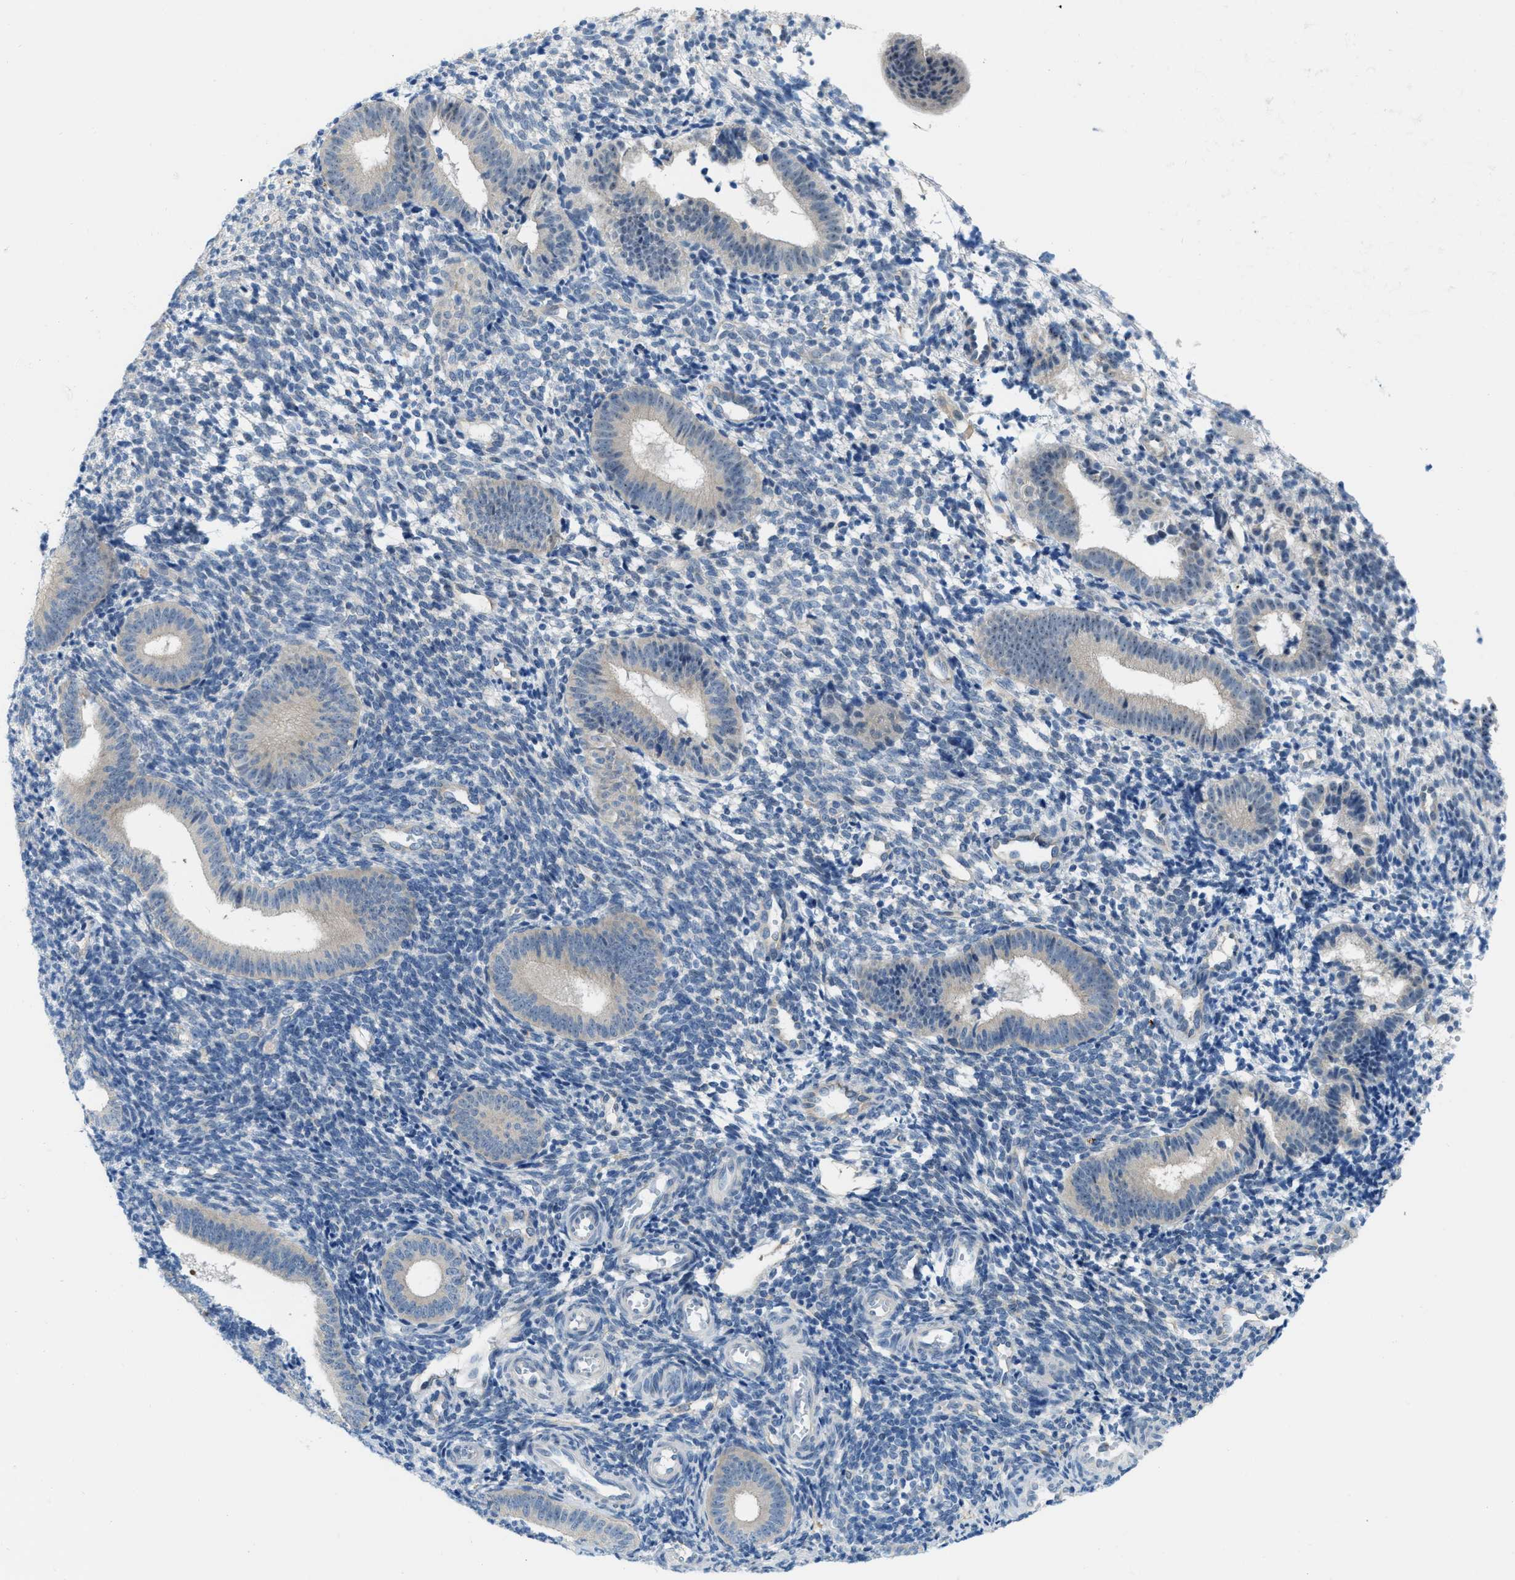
{"staining": {"intensity": "negative", "quantity": "none", "location": "none"}, "tissue": "endometrium", "cell_type": "Cells in endometrial stroma", "image_type": "normal", "snomed": [{"axis": "morphology", "description": "Normal tissue, NOS"}, {"axis": "topography", "description": "Uterus"}, {"axis": "topography", "description": "Endometrium"}], "caption": "High power microscopy image of an immunohistochemistry (IHC) image of unremarkable endometrium, revealing no significant positivity in cells in endometrial stroma. (Brightfield microscopy of DAB immunohistochemistry (IHC) at high magnification).", "gene": "PHRF1", "patient": {"sex": "female", "age": 33}}